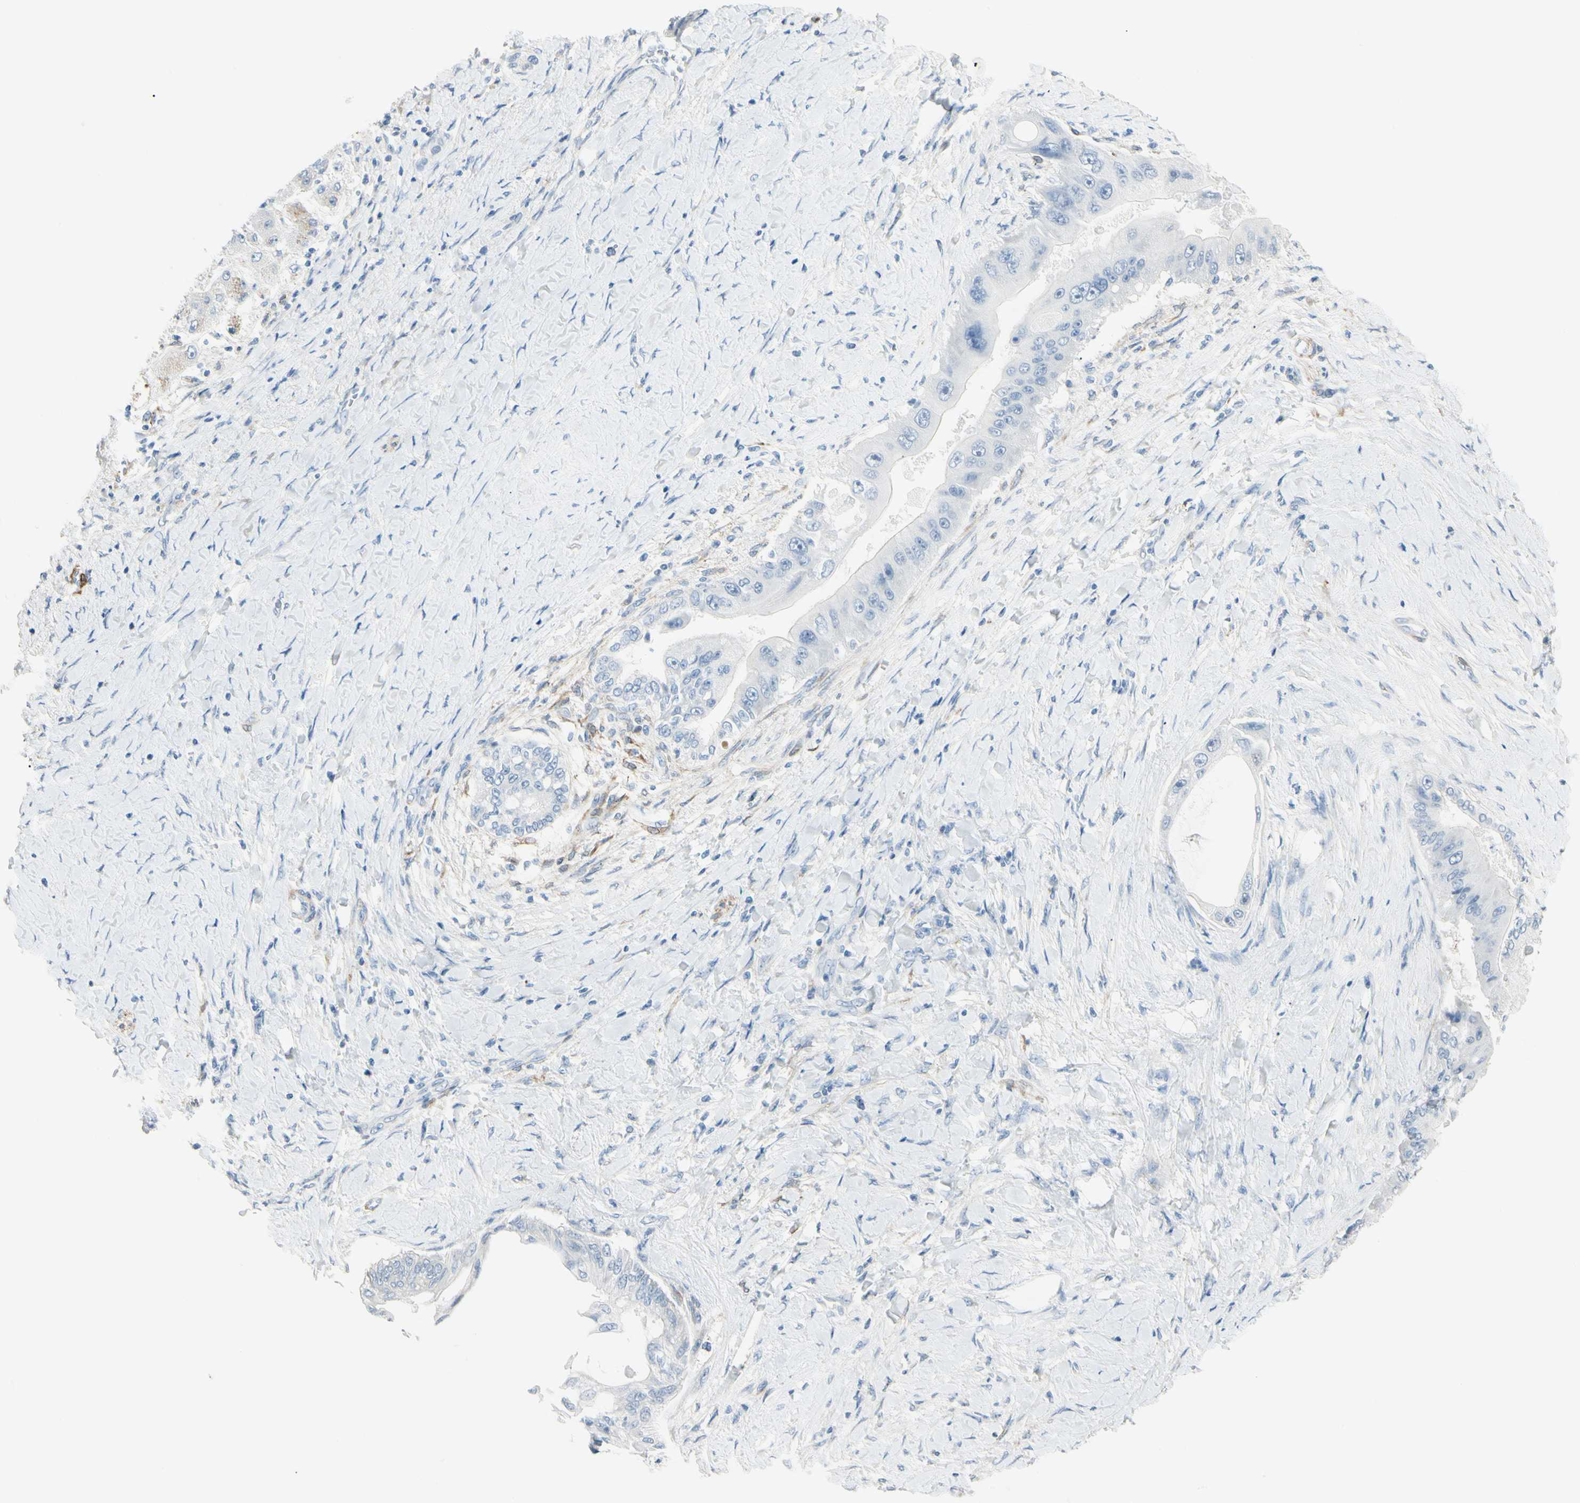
{"staining": {"intensity": "weak", "quantity": "<25%", "location": "cytoplasmic/membranous"}, "tissue": "liver cancer", "cell_type": "Tumor cells", "image_type": "cancer", "snomed": [{"axis": "morphology", "description": "Normal tissue, NOS"}, {"axis": "morphology", "description": "Cholangiocarcinoma"}, {"axis": "topography", "description": "Liver"}, {"axis": "topography", "description": "Peripheral nerve tissue"}], "caption": "Immunohistochemistry (IHC) image of liver cholangiocarcinoma stained for a protein (brown), which reveals no expression in tumor cells.", "gene": "AMPH", "patient": {"sex": "male", "age": 50}}